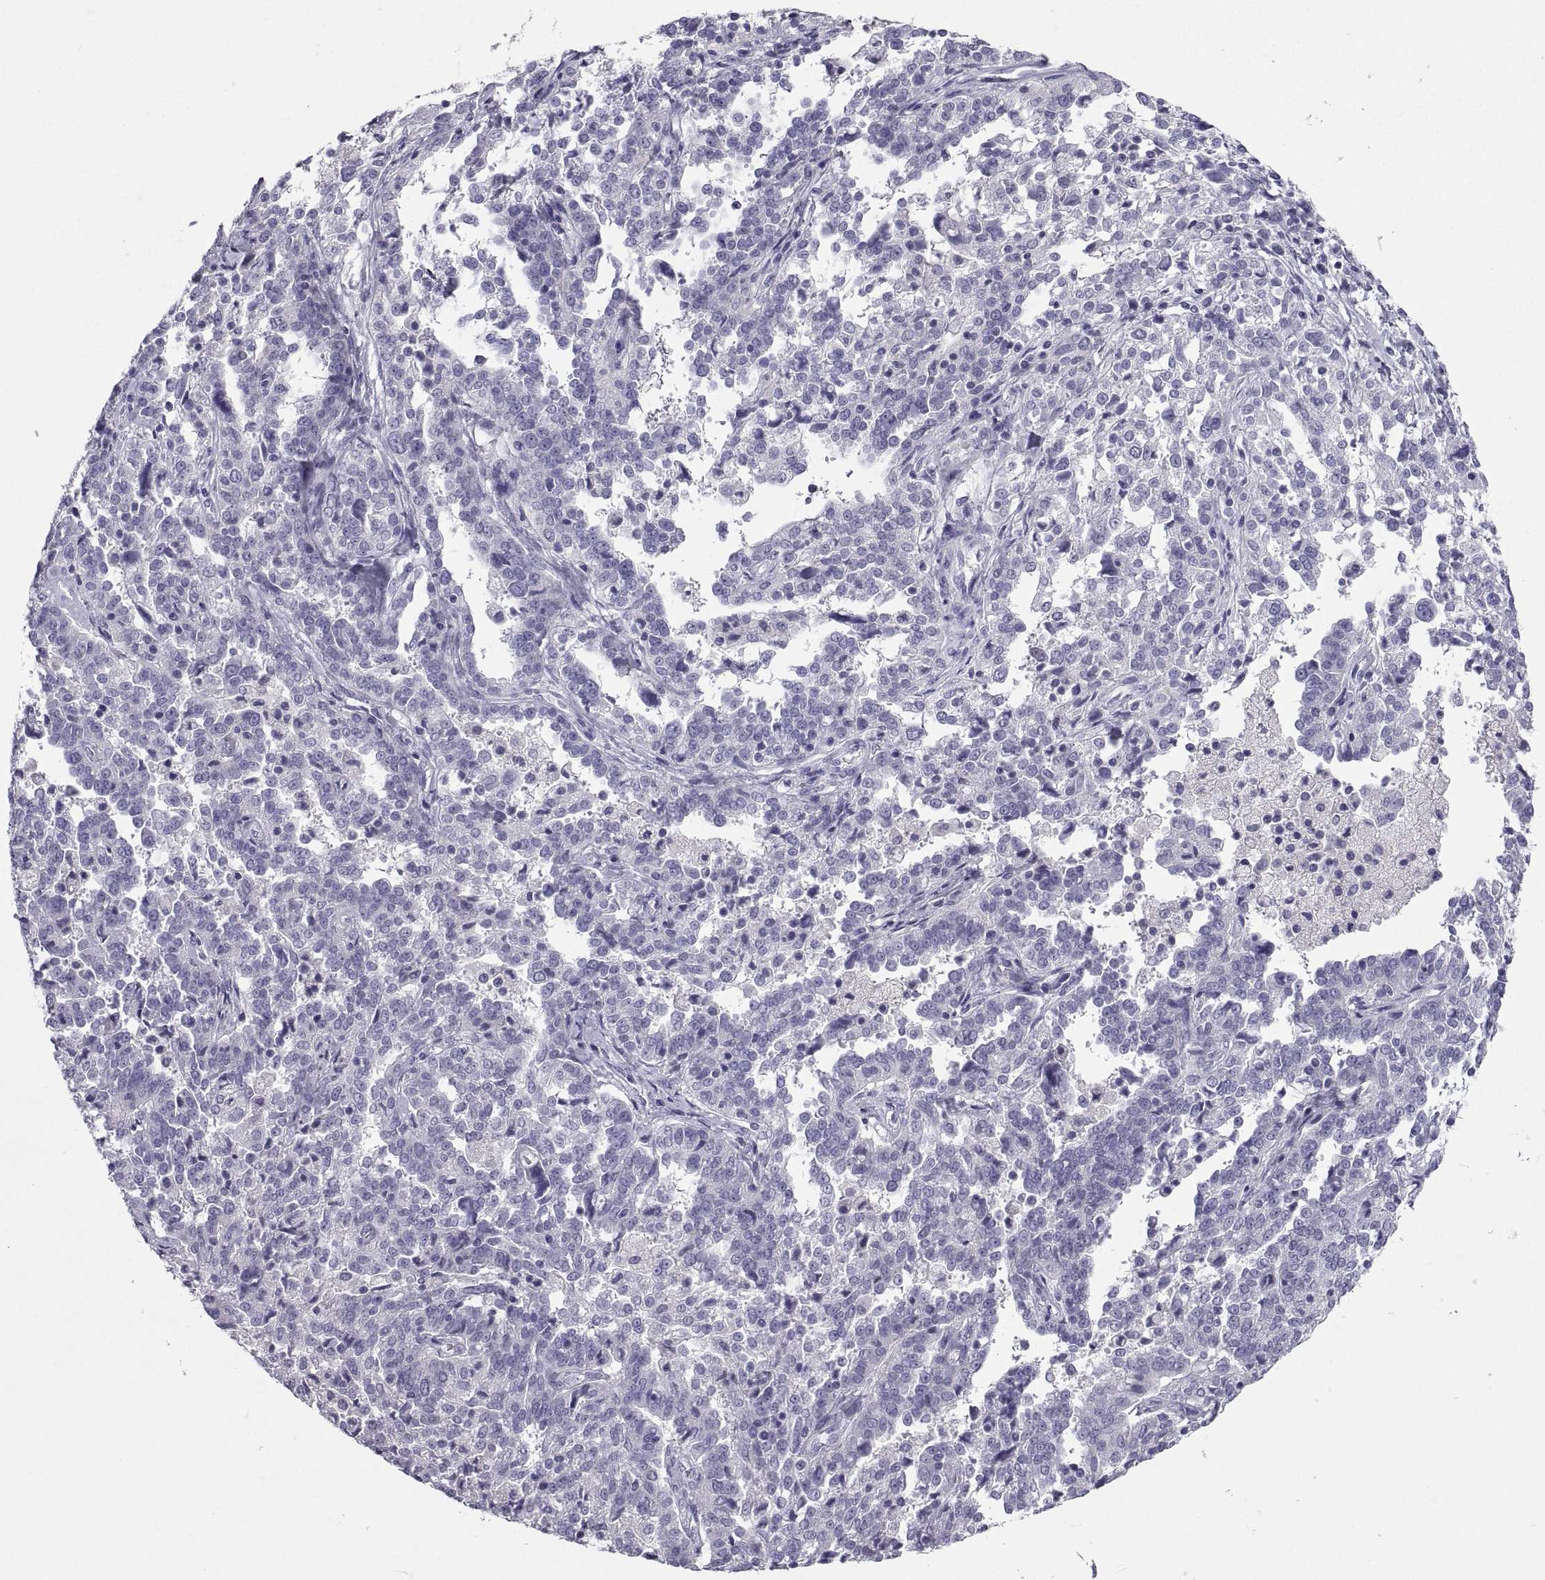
{"staining": {"intensity": "negative", "quantity": "none", "location": "none"}, "tissue": "ovarian cancer", "cell_type": "Tumor cells", "image_type": "cancer", "snomed": [{"axis": "morphology", "description": "Cystadenocarcinoma, serous, NOS"}, {"axis": "topography", "description": "Ovary"}], "caption": "An immunohistochemistry photomicrograph of ovarian serous cystadenocarcinoma is shown. There is no staining in tumor cells of ovarian serous cystadenocarcinoma. (Brightfield microscopy of DAB (3,3'-diaminobenzidine) immunohistochemistry at high magnification).", "gene": "PCSK1N", "patient": {"sex": "female", "age": 67}}